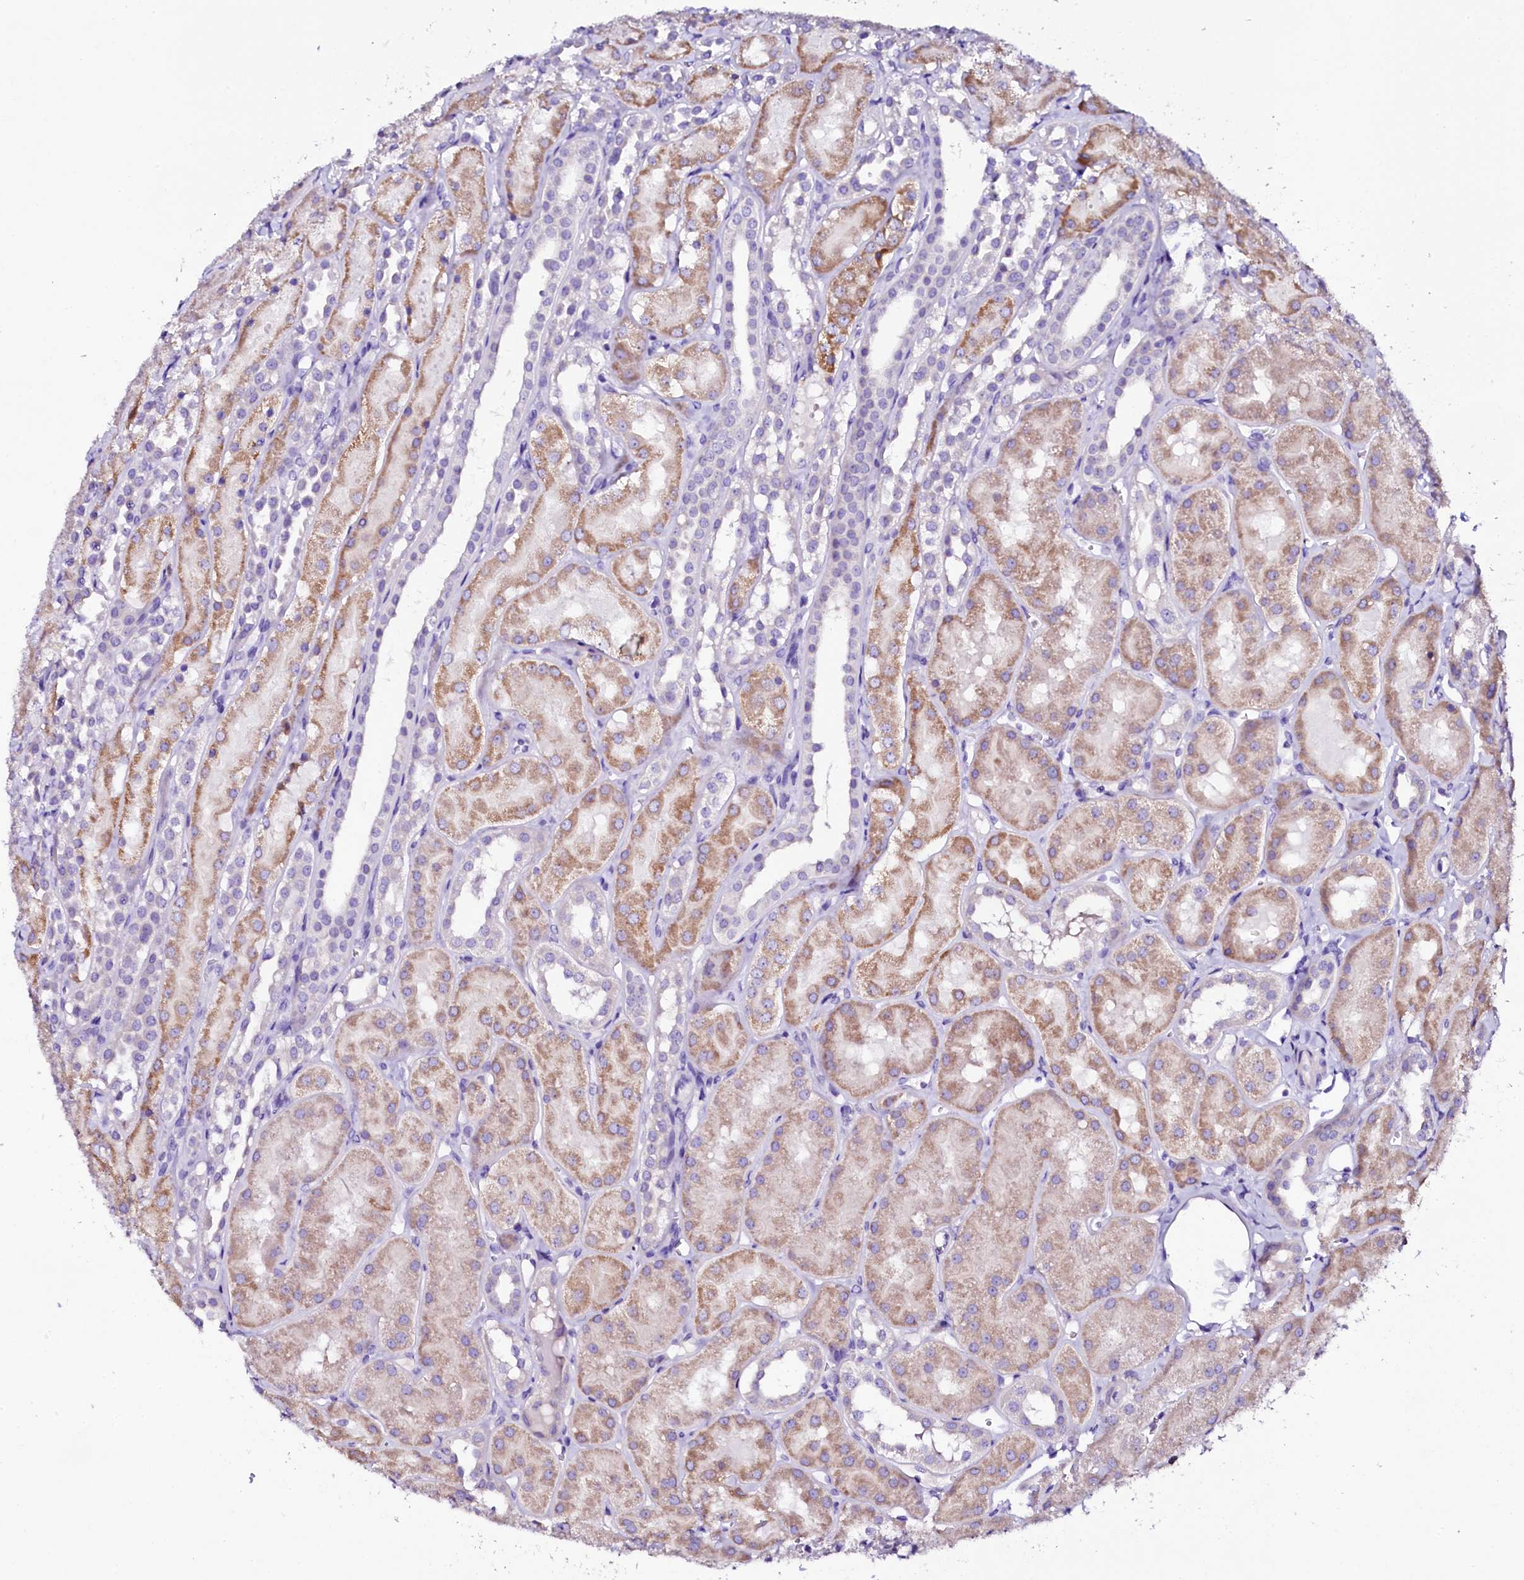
{"staining": {"intensity": "negative", "quantity": "none", "location": "none"}, "tissue": "kidney", "cell_type": "Cells in glomeruli", "image_type": "normal", "snomed": [{"axis": "morphology", "description": "Normal tissue, NOS"}, {"axis": "topography", "description": "Kidney"}, {"axis": "topography", "description": "Urinary bladder"}], "caption": "A micrograph of kidney stained for a protein displays no brown staining in cells in glomeruli.", "gene": "NAA16", "patient": {"sex": "male", "age": 16}}